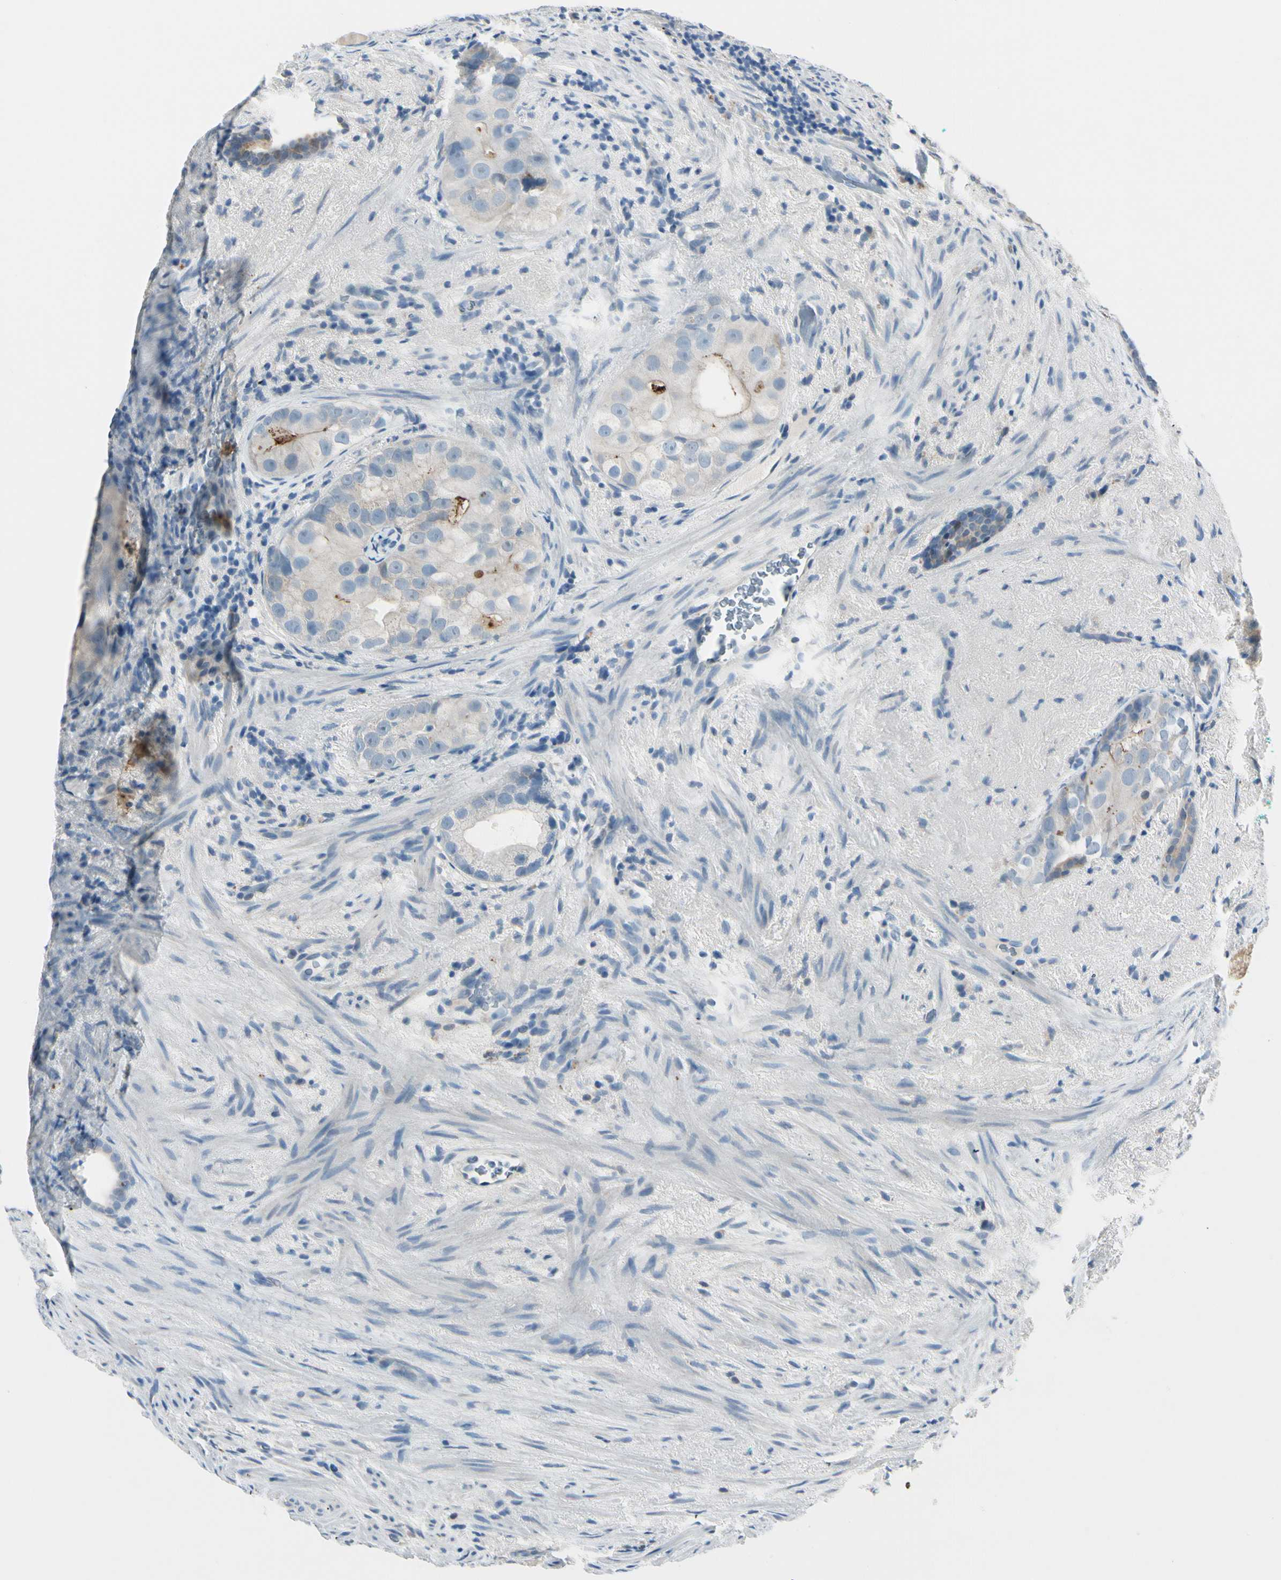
{"staining": {"intensity": "negative", "quantity": "none", "location": "none"}, "tissue": "prostate cancer", "cell_type": "Tumor cells", "image_type": "cancer", "snomed": [{"axis": "morphology", "description": "Adenocarcinoma, High grade"}, {"axis": "topography", "description": "Prostate"}], "caption": "Human high-grade adenocarcinoma (prostate) stained for a protein using immunohistochemistry (IHC) exhibits no positivity in tumor cells.", "gene": "PEBP1", "patient": {"sex": "male", "age": 66}}